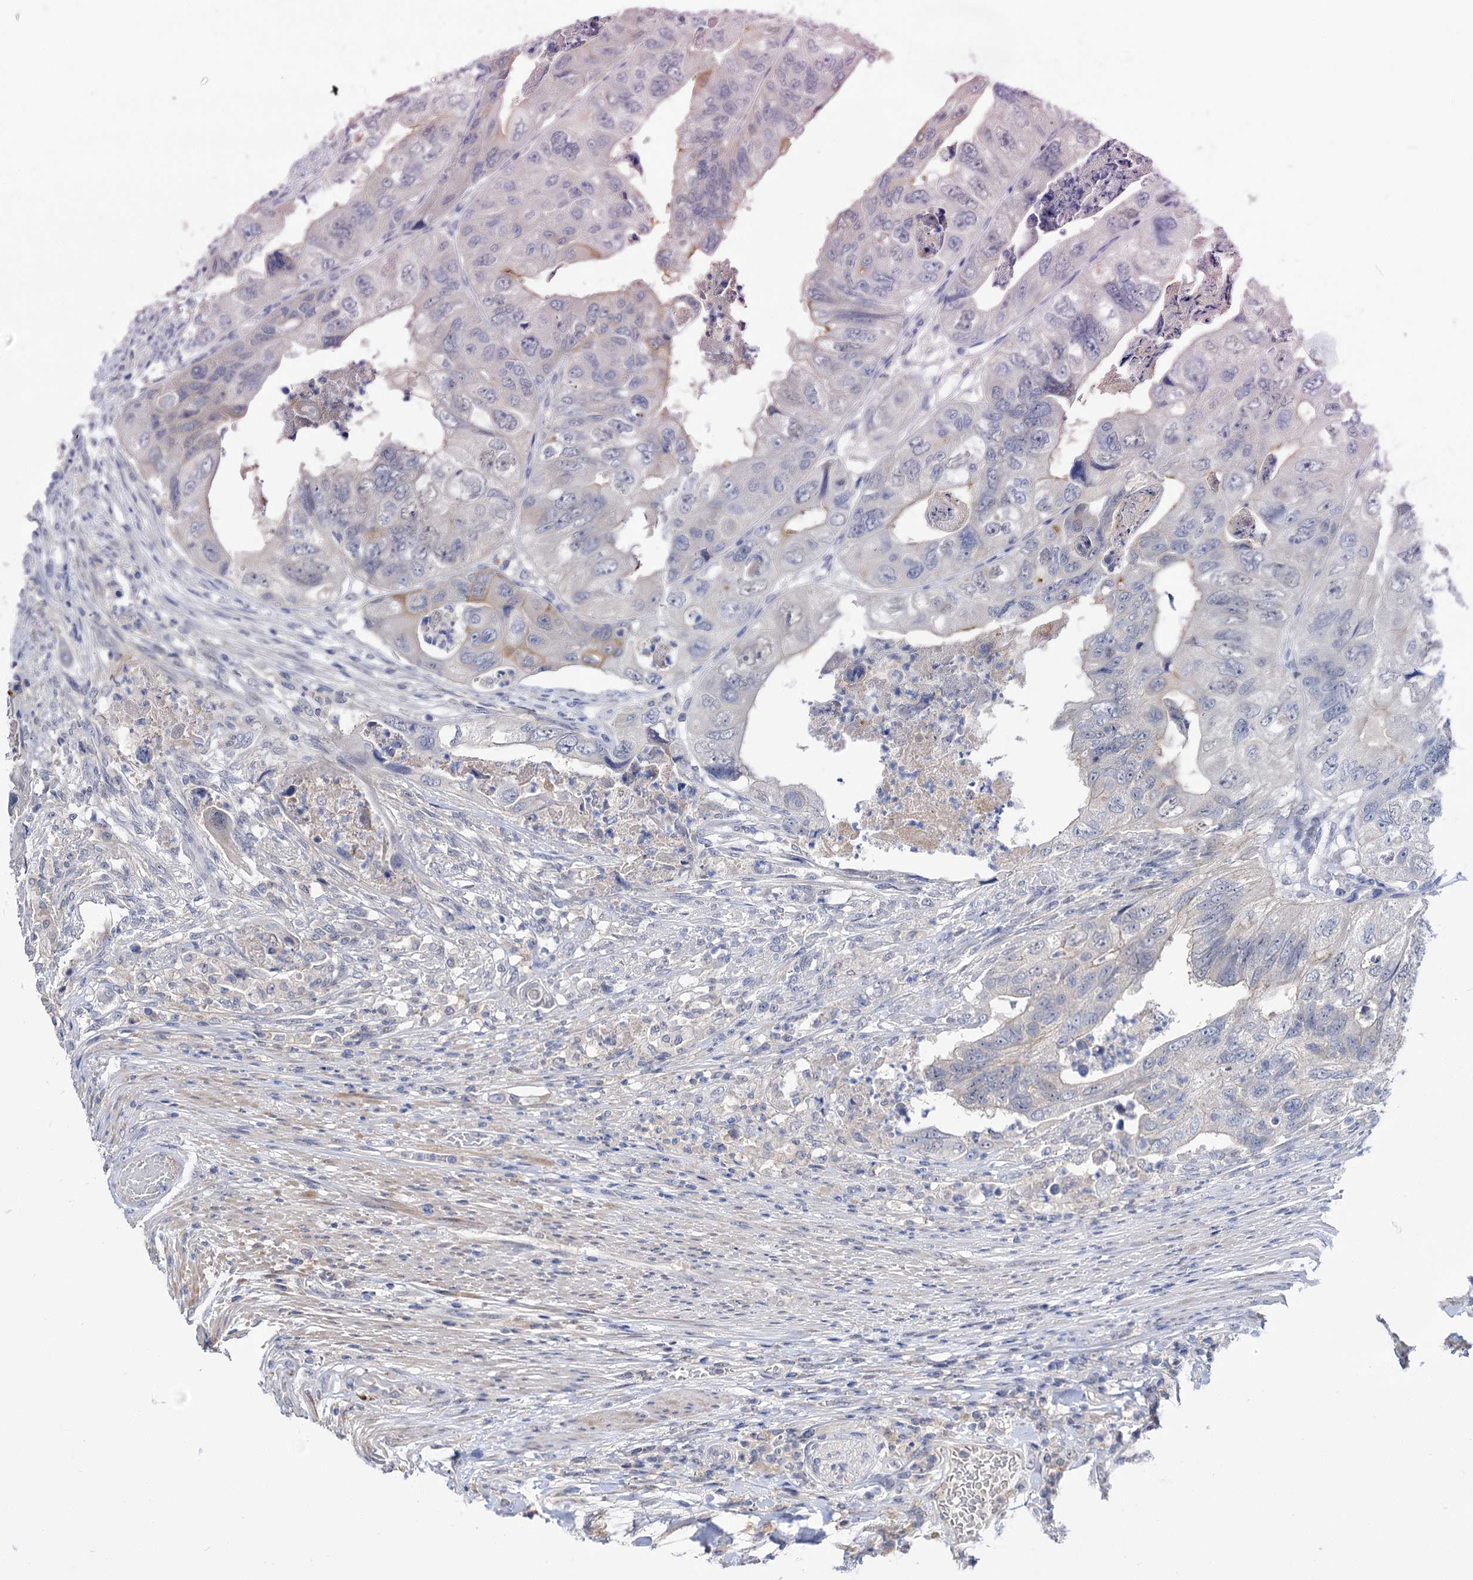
{"staining": {"intensity": "negative", "quantity": "none", "location": "none"}, "tissue": "colorectal cancer", "cell_type": "Tumor cells", "image_type": "cancer", "snomed": [{"axis": "morphology", "description": "Adenocarcinoma, NOS"}, {"axis": "topography", "description": "Rectum"}], "caption": "Immunohistochemical staining of colorectal cancer reveals no significant expression in tumor cells.", "gene": "NEK10", "patient": {"sex": "male", "age": 63}}